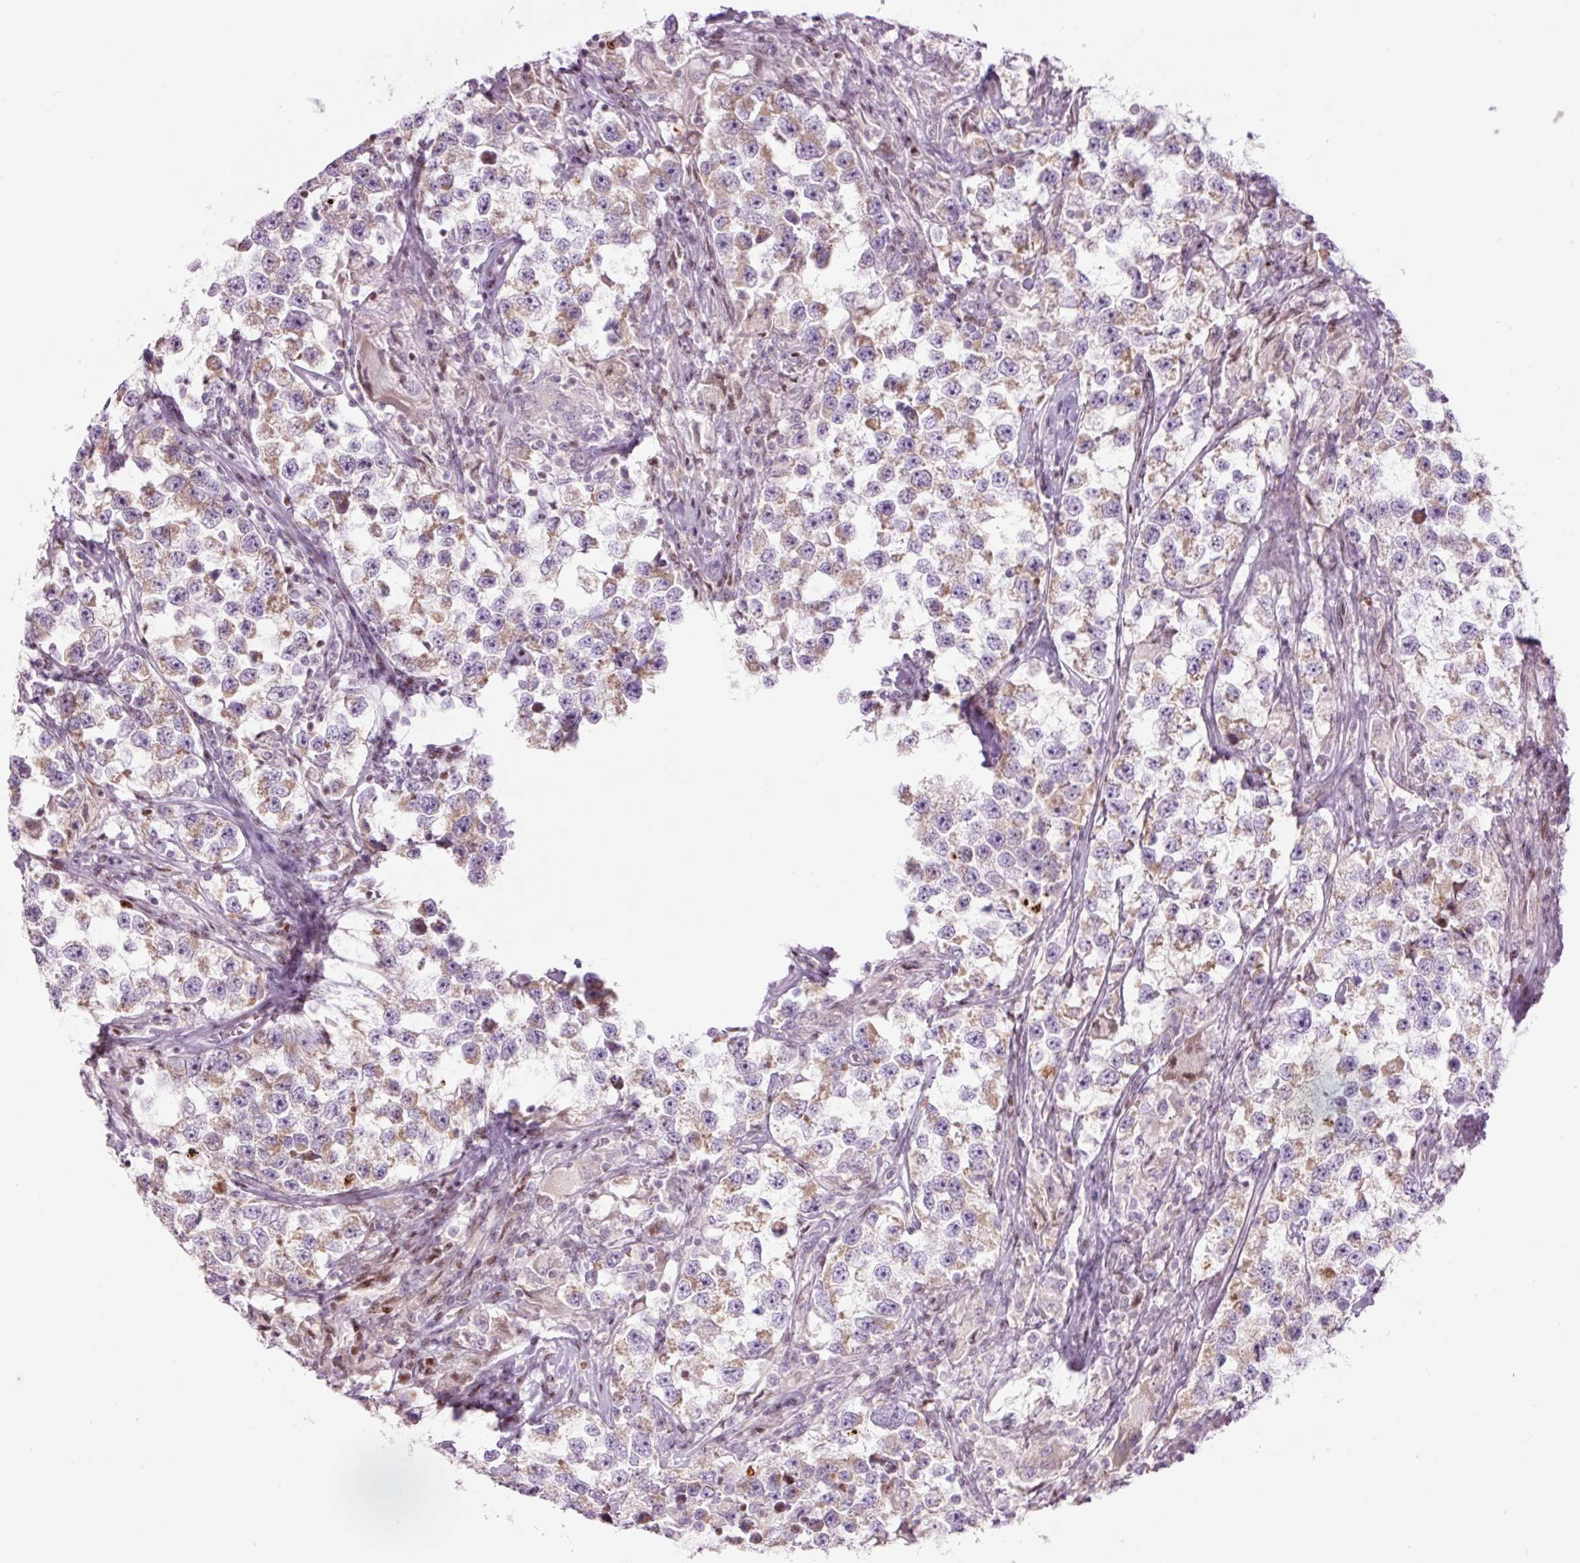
{"staining": {"intensity": "moderate", "quantity": "25%-75%", "location": "cytoplasmic/membranous"}, "tissue": "testis cancer", "cell_type": "Tumor cells", "image_type": "cancer", "snomed": [{"axis": "morphology", "description": "Seminoma, NOS"}, {"axis": "topography", "description": "Testis"}], "caption": "A medium amount of moderate cytoplasmic/membranous staining is present in approximately 25%-75% of tumor cells in testis cancer tissue. (Brightfield microscopy of DAB IHC at high magnification).", "gene": "TMEM177", "patient": {"sex": "male", "age": 46}}